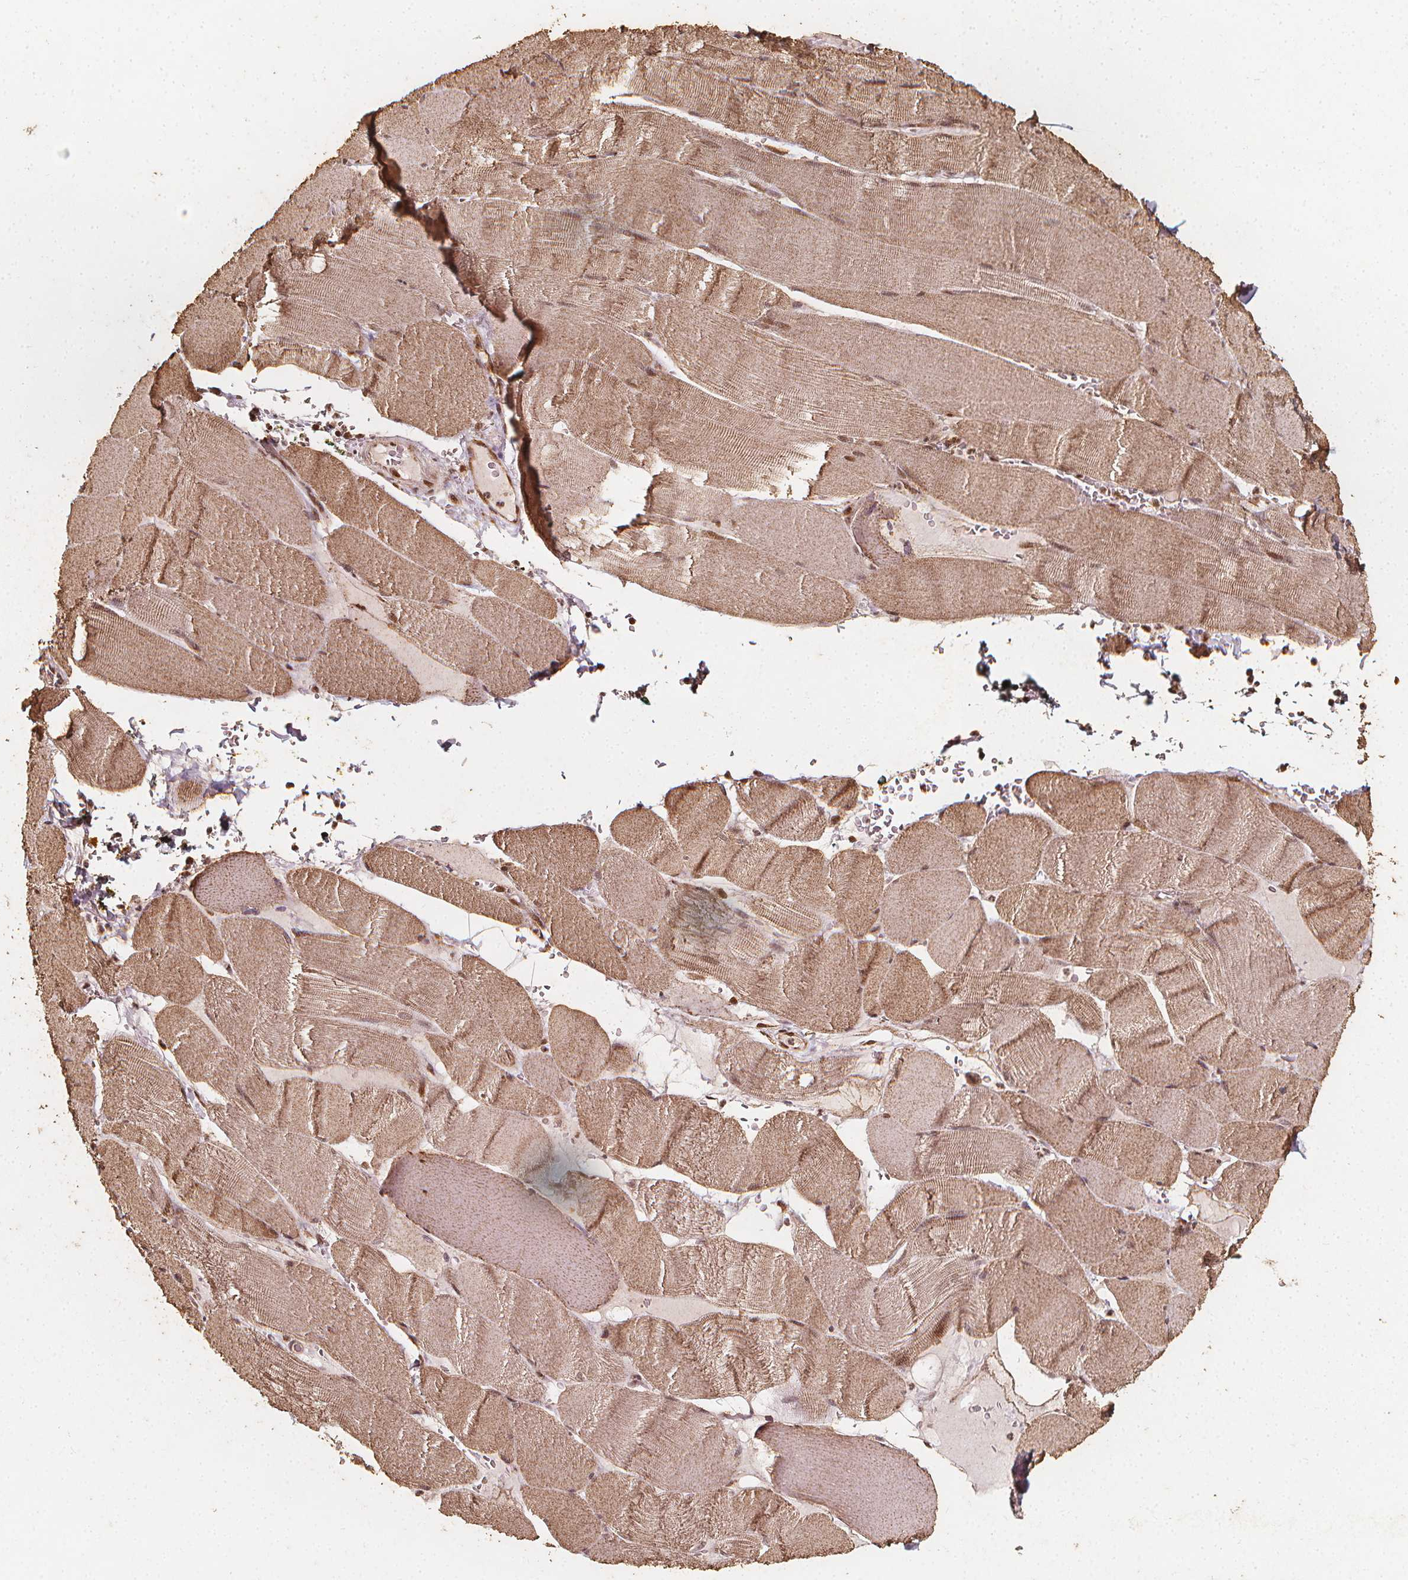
{"staining": {"intensity": "moderate", "quantity": ">75%", "location": "cytoplasmic/membranous,nuclear"}, "tissue": "skeletal muscle", "cell_type": "Myocytes", "image_type": "normal", "snomed": [{"axis": "morphology", "description": "Normal tissue, NOS"}, {"axis": "topography", "description": "Skeletal muscle"}], "caption": "Skeletal muscle stained for a protein reveals moderate cytoplasmic/membranous,nuclear positivity in myocytes. Nuclei are stained in blue.", "gene": "SMN1", "patient": {"sex": "male", "age": 56}}